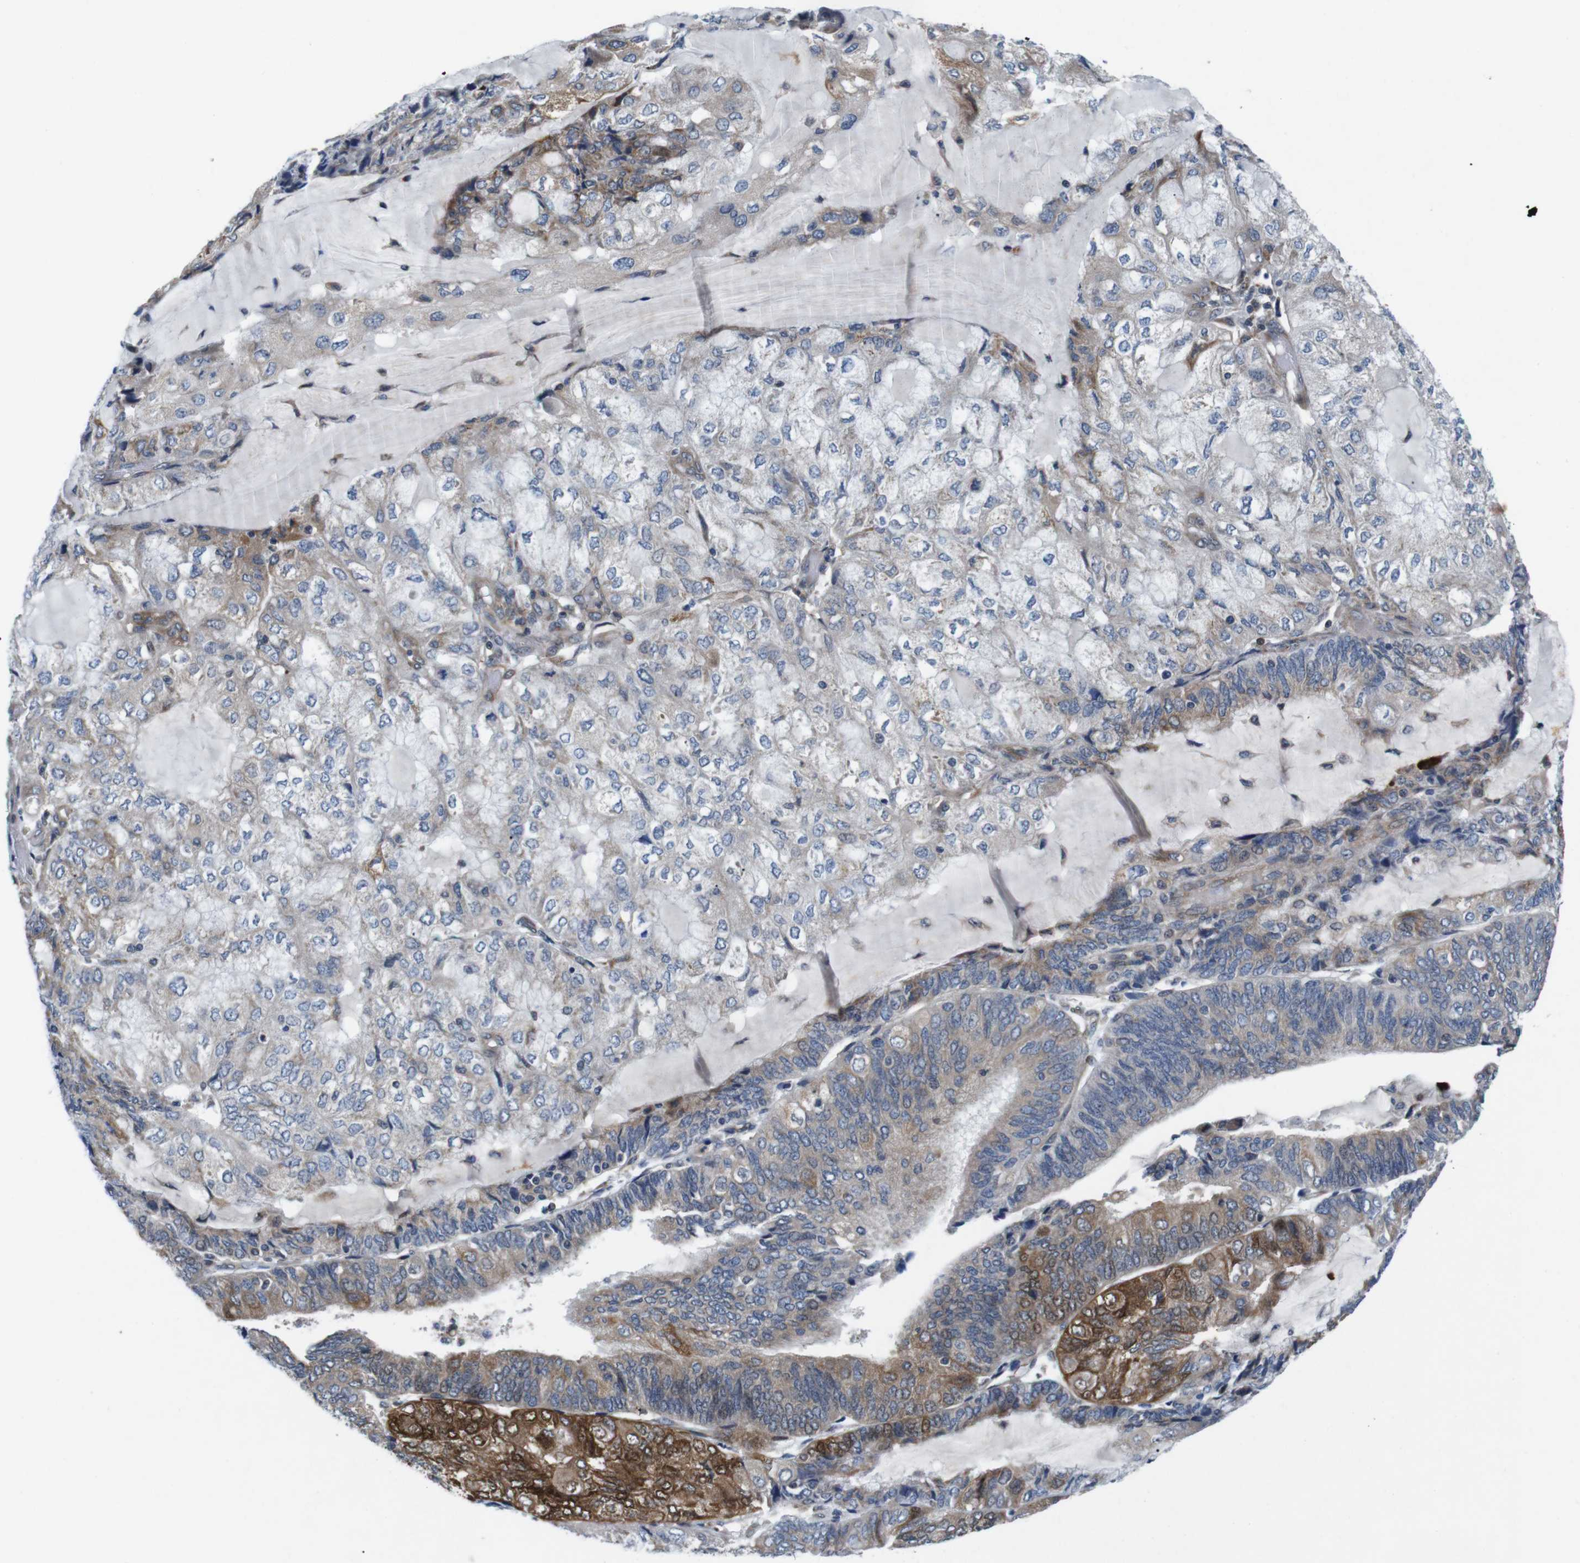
{"staining": {"intensity": "moderate", "quantity": "25%-75%", "location": "cytoplasmic/membranous,nuclear"}, "tissue": "endometrial cancer", "cell_type": "Tumor cells", "image_type": "cancer", "snomed": [{"axis": "morphology", "description": "Adenocarcinoma, NOS"}, {"axis": "topography", "description": "Endometrium"}], "caption": "This photomicrograph shows endometrial cancer stained with immunohistochemistry (IHC) to label a protein in brown. The cytoplasmic/membranous and nuclear of tumor cells show moderate positivity for the protein. Nuclei are counter-stained blue.", "gene": "JAK1", "patient": {"sex": "female", "age": 81}}